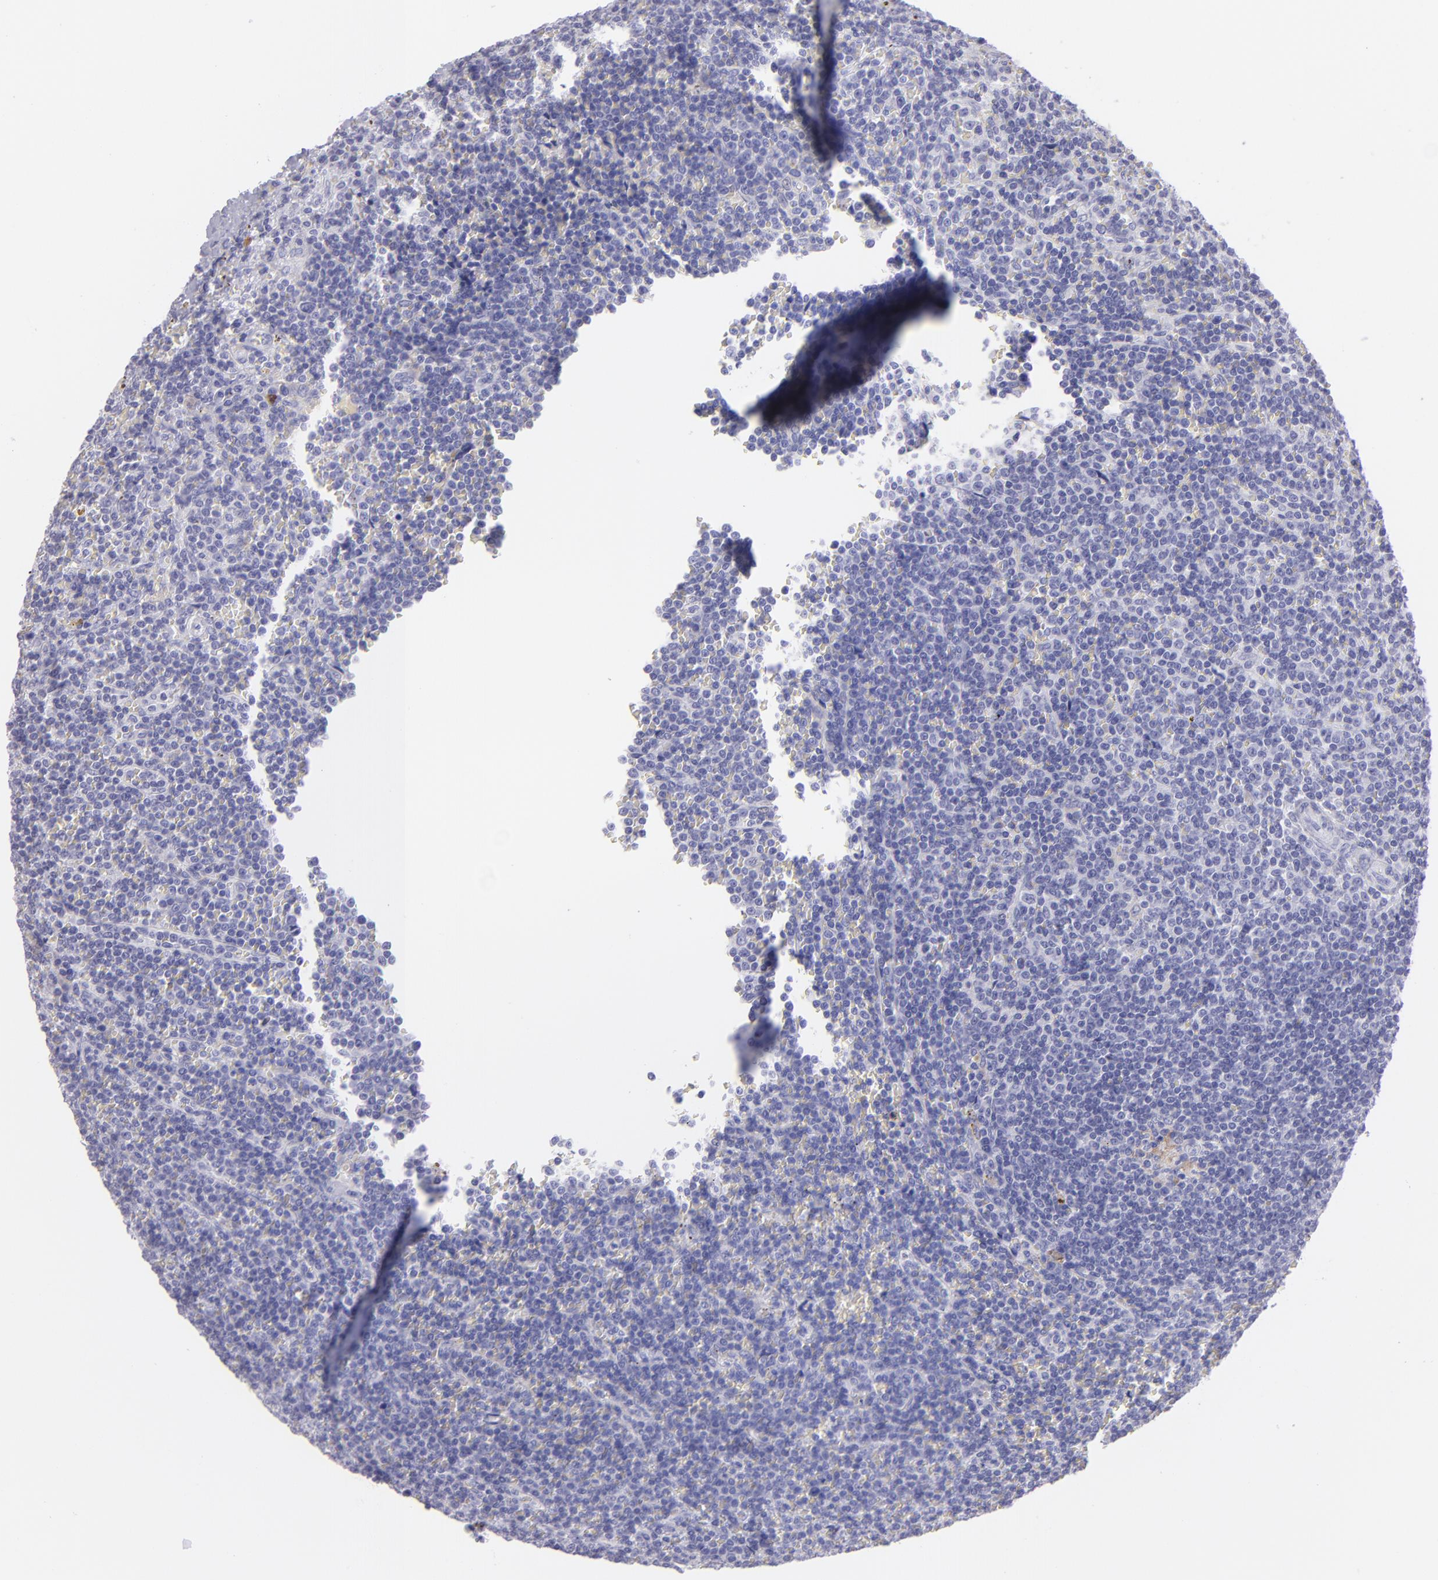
{"staining": {"intensity": "negative", "quantity": "none", "location": "none"}, "tissue": "lymphoma", "cell_type": "Tumor cells", "image_type": "cancer", "snomed": [{"axis": "morphology", "description": "Malignant lymphoma, non-Hodgkin's type, Low grade"}, {"axis": "topography", "description": "Spleen"}], "caption": "An immunohistochemistry (IHC) photomicrograph of low-grade malignant lymphoma, non-Hodgkin's type is shown. There is no staining in tumor cells of low-grade malignant lymphoma, non-Hodgkin's type.", "gene": "SLC1A2", "patient": {"sex": "male", "age": 80}}